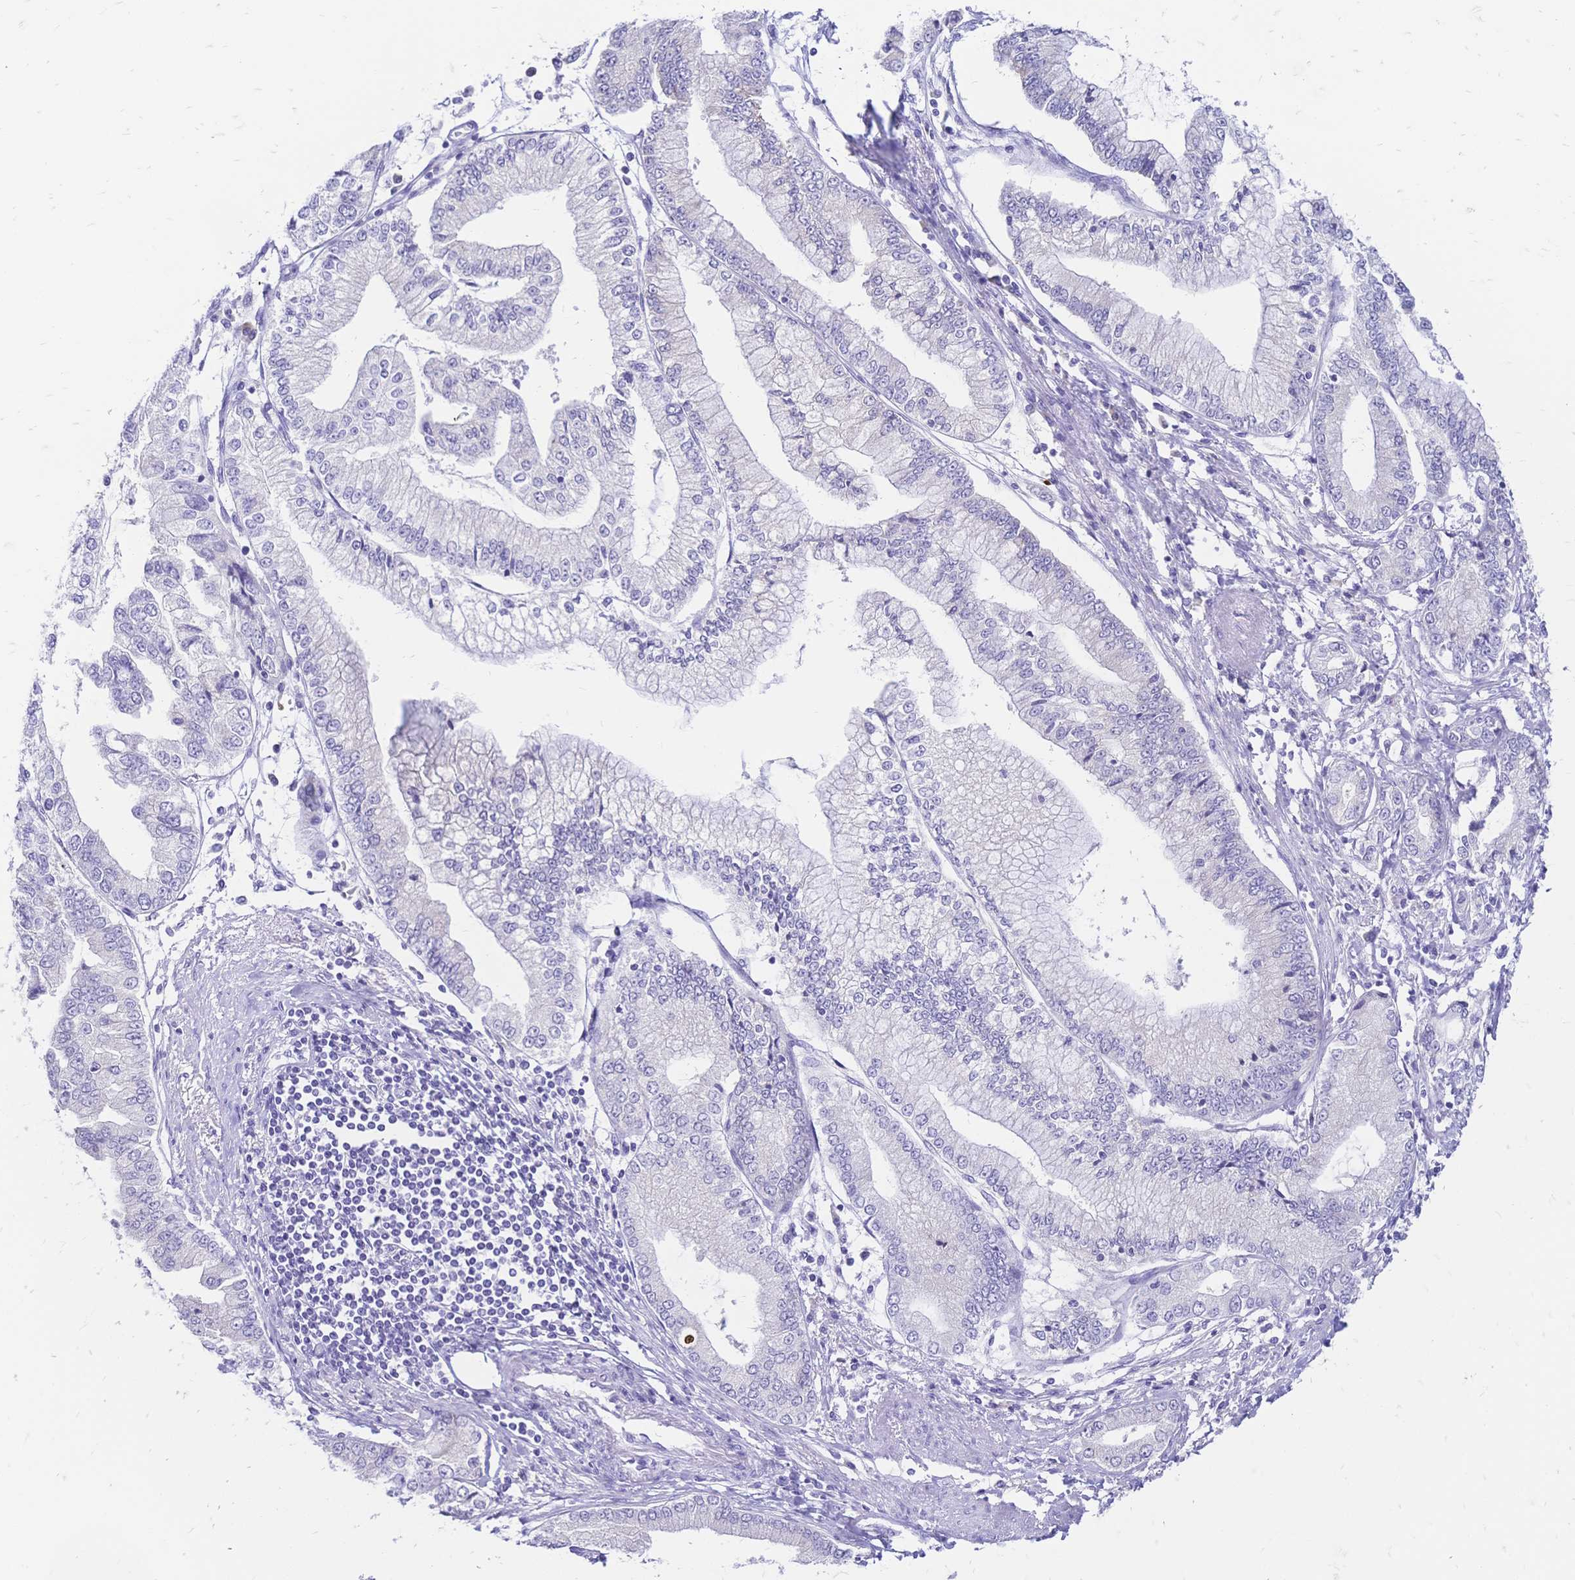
{"staining": {"intensity": "negative", "quantity": "none", "location": "none"}, "tissue": "stomach cancer", "cell_type": "Tumor cells", "image_type": "cancer", "snomed": [{"axis": "morphology", "description": "Adenocarcinoma, NOS"}, {"axis": "topography", "description": "Stomach, upper"}], "caption": "Tumor cells are negative for brown protein staining in stomach adenocarcinoma. (Brightfield microscopy of DAB immunohistochemistry (IHC) at high magnification).", "gene": "GRB7", "patient": {"sex": "female", "age": 74}}